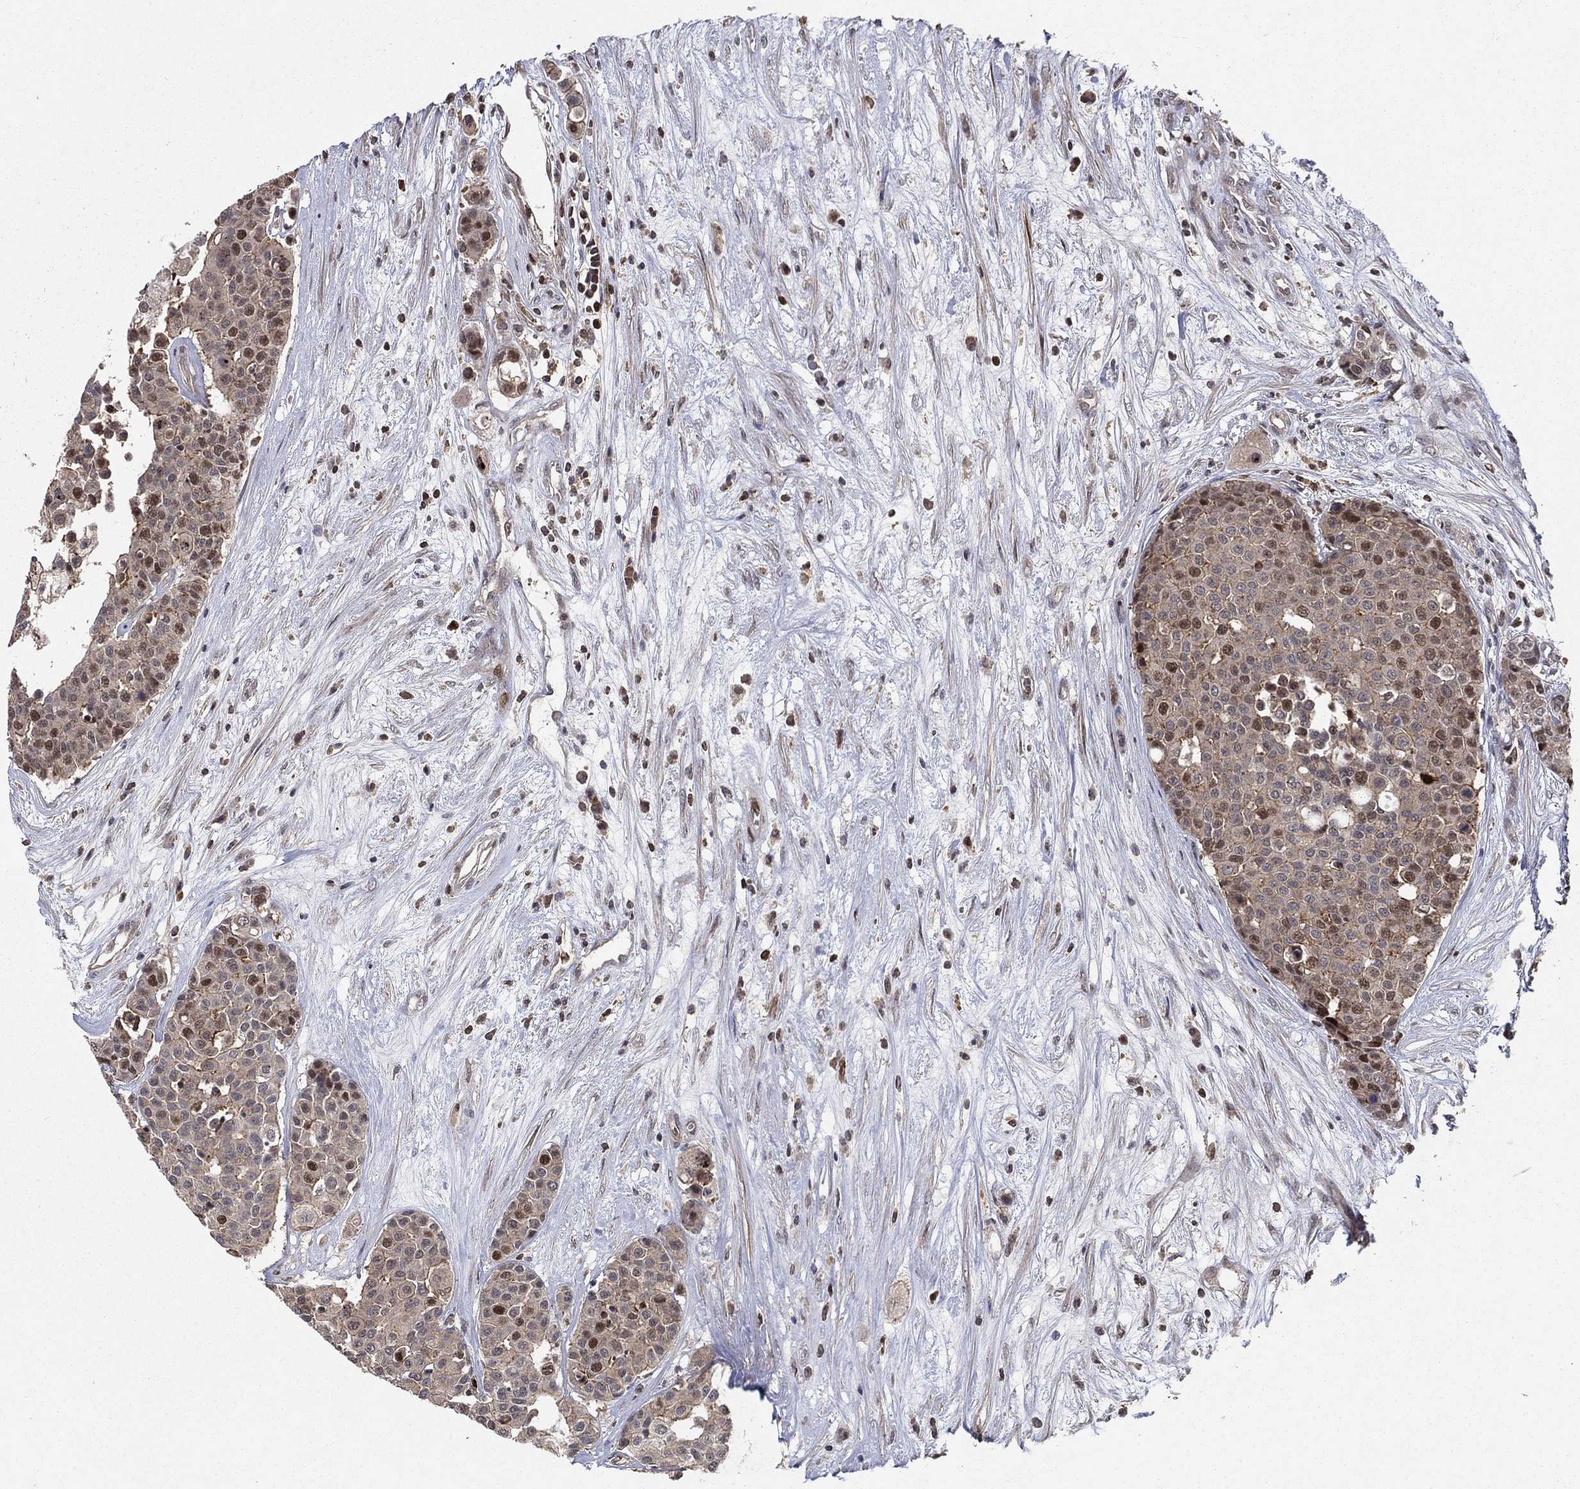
{"staining": {"intensity": "moderate", "quantity": "25%-75%", "location": "cytoplasmic/membranous,nuclear"}, "tissue": "carcinoid", "cell_type": "Tumor cells", "image_type": "cancer", "snomed": [{"axis": "morphology", "description": "Carcinoid, malignant, NOS"}, {"axis": "topography", "description": "Colon"}], "caption": "Carcinoid was stained to show a protein in brown. There is medium levels of moderate cytoplasmic/membranous and nuclear expression in approximately 25%-75% of tumor cells.", "gene": "CCDC66", "patient": {"sex": "male", "age": 81}}